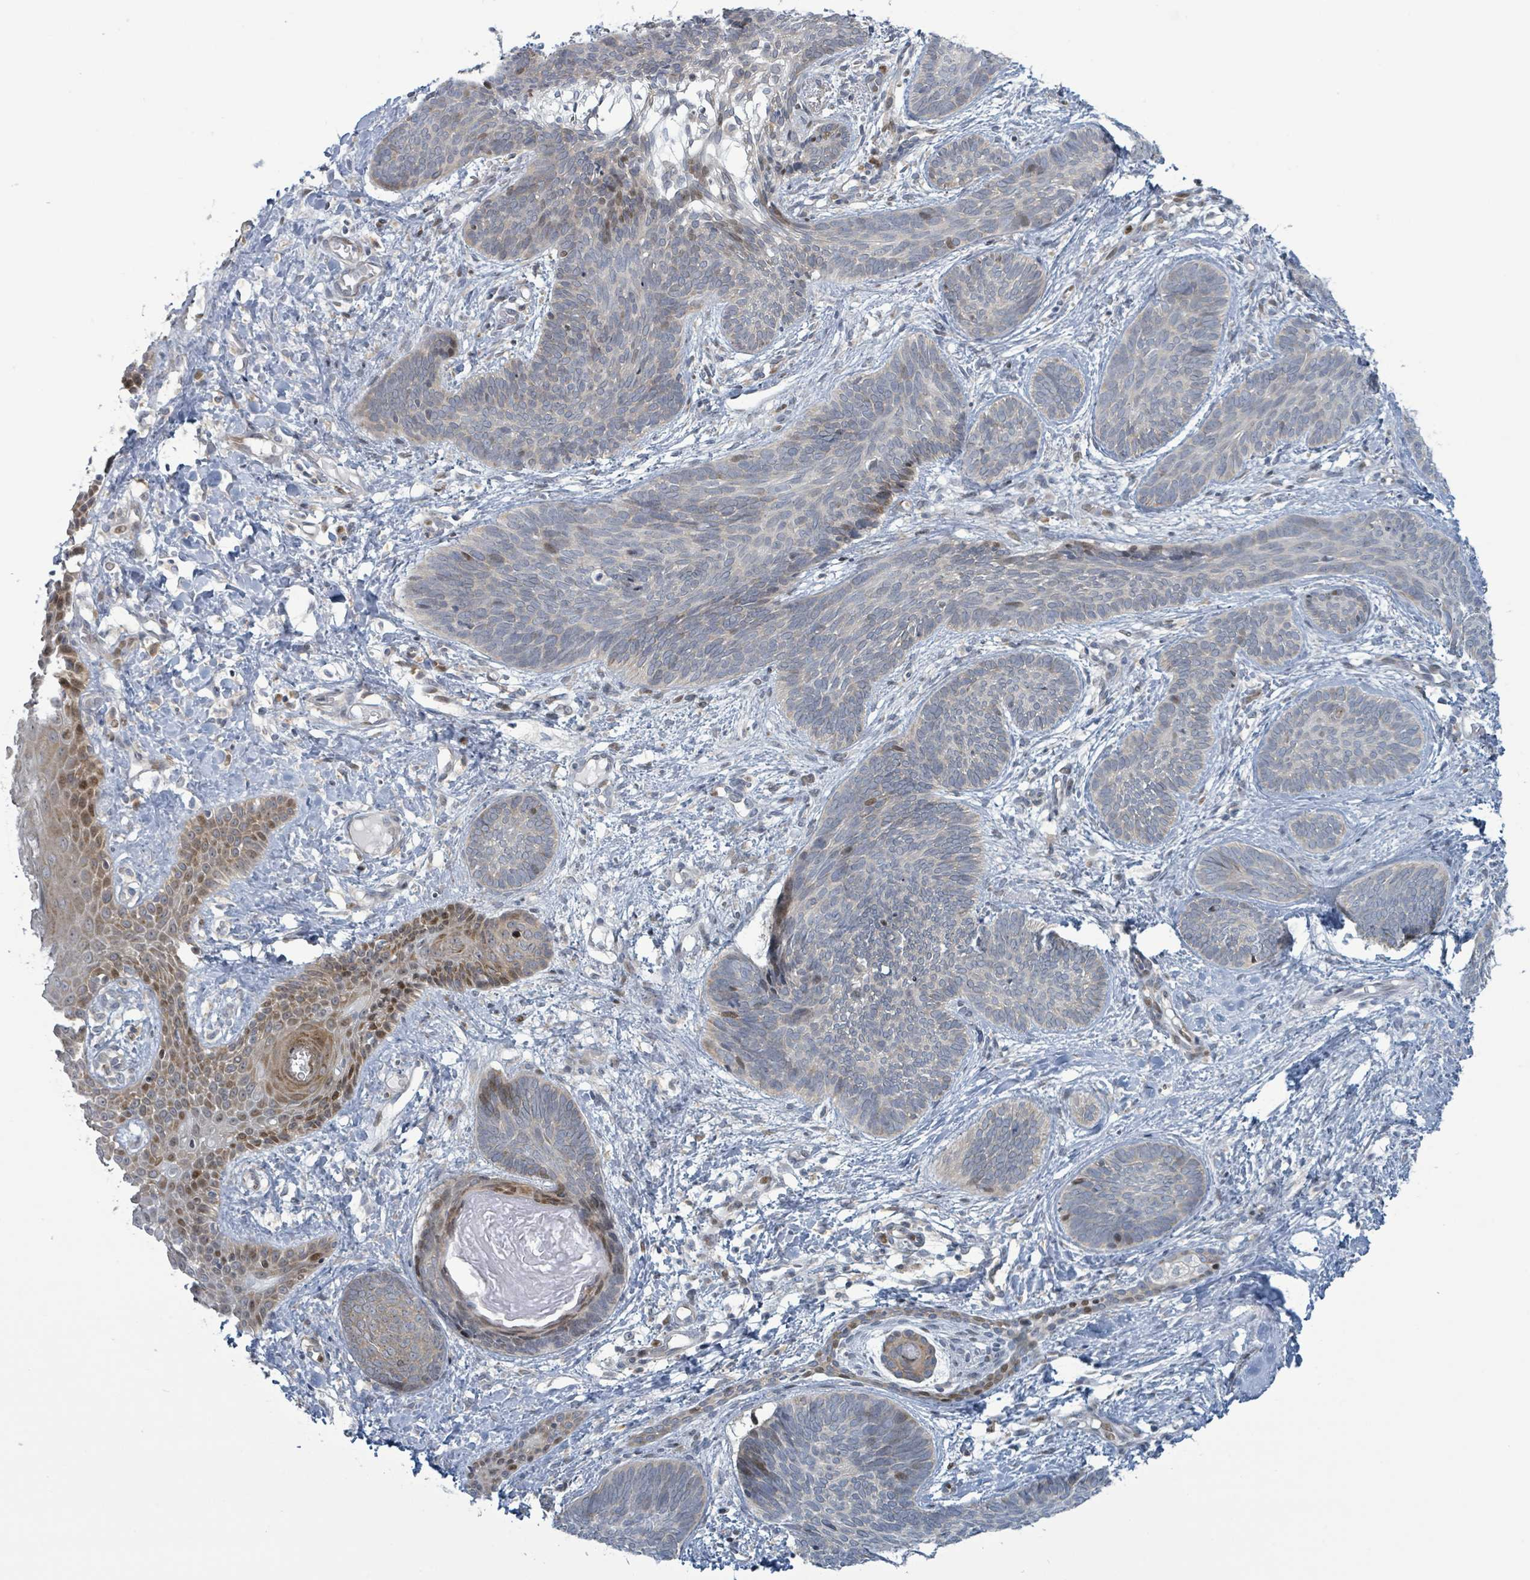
{"staining": {"intensity": "moderate", "quantity": "<25%", "location": "cytoplasmic/membranous,nuclear"}, "tissue": "skin cancer", "cell_type": "Tumor cells", "image_type": "cancer", "snomed": [{"axis": "morphology", "description": "Basal cell carcinoma"}, {"axis": "topography", "description": "Skin"}], "caption": "This photomicrograph displays IHC staining of basal cell carcinoma (skin), with low moderate cytoplasmic/membranous and nuclear staining in approximately <25% of tumor cells.", "gene": "RPL32", "patient": {"sex": "female", "age": 81}}